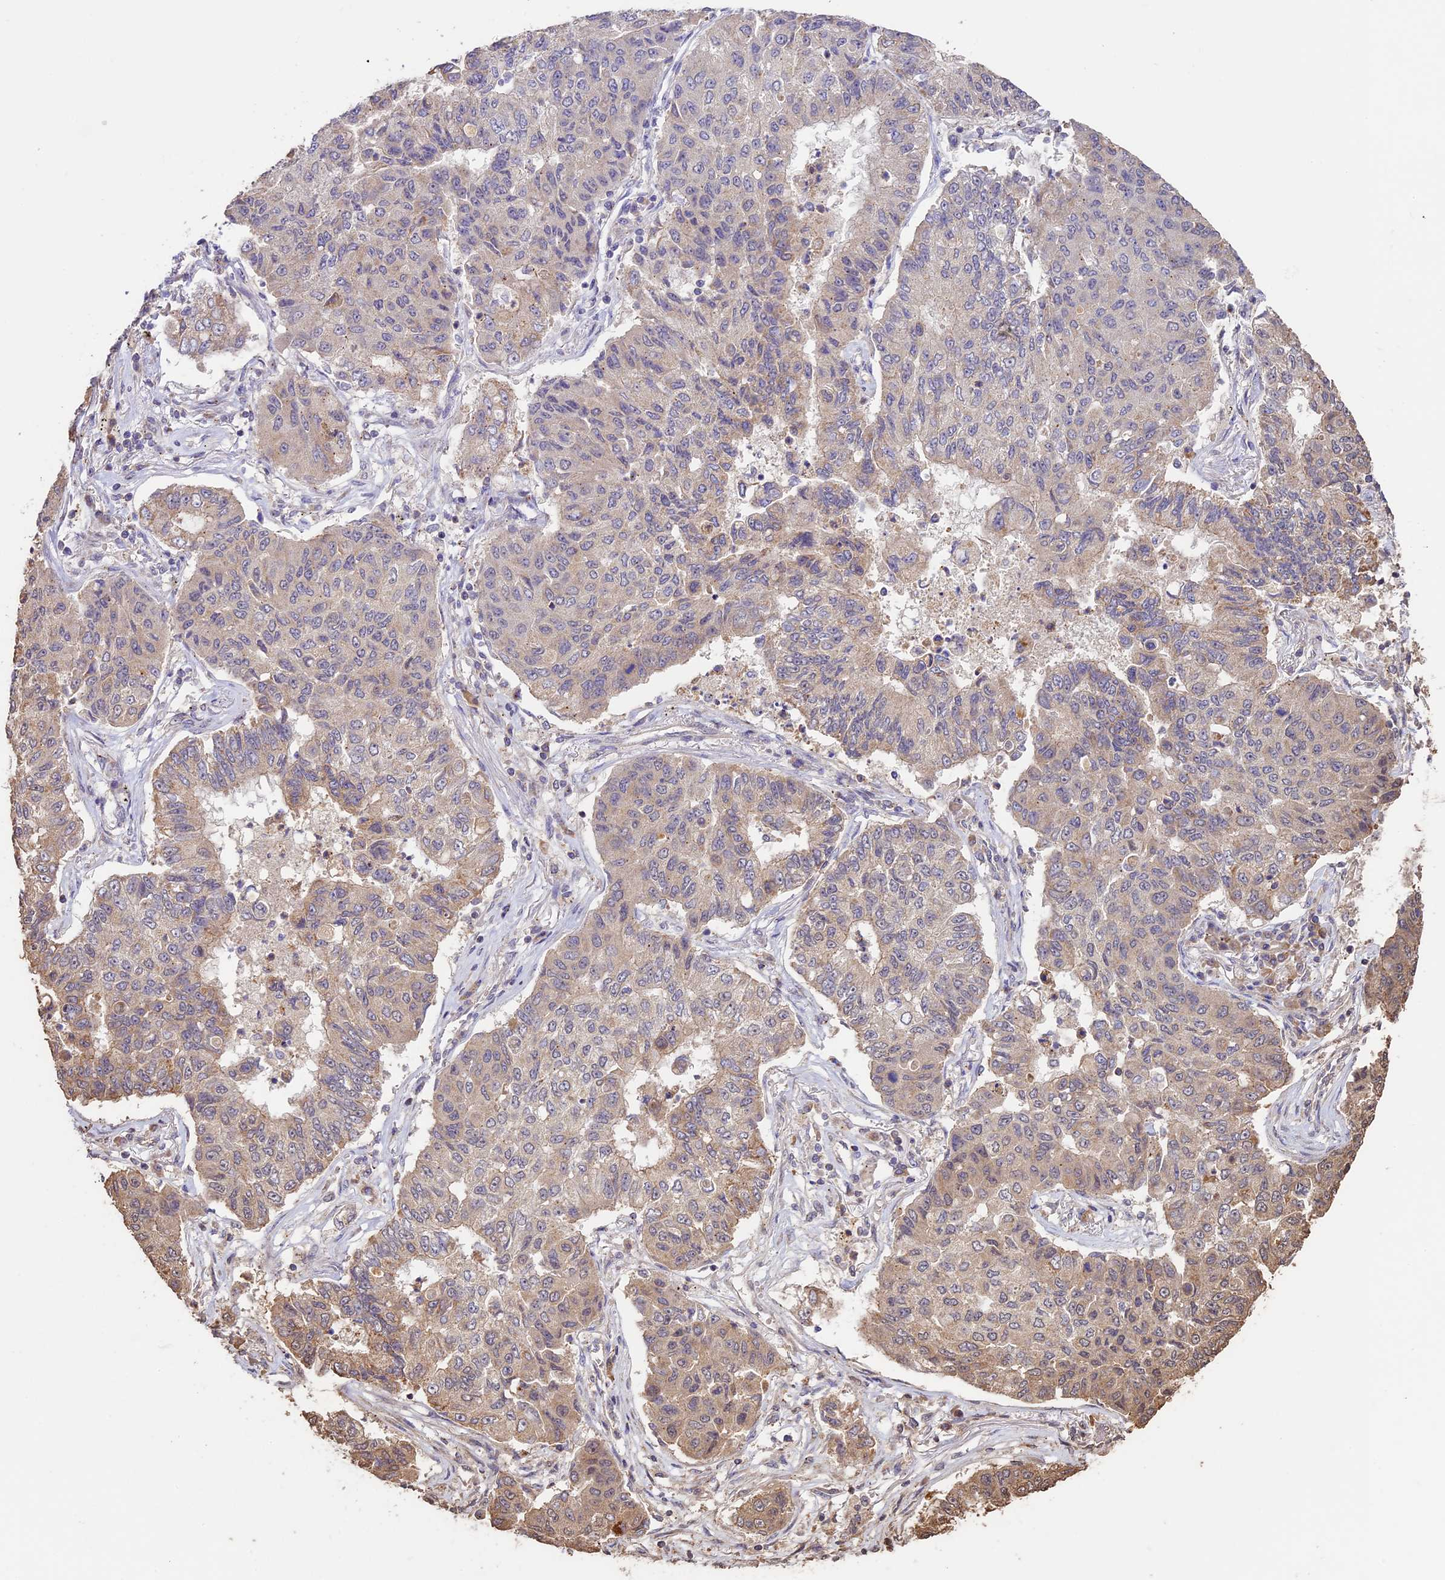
{"staining": {"intensity": "moderate", "quantity": "<25%", "location": "cytoplasmic/membranous"}, "tissue": "lung cancer", "cell_type": "Tumor cells", "image_type": "cancer", "snomed": [{"axis": "morphology", "description": "Squamous cell carcinoma, NOS"}, {"axis": "topography", "description": "Lung"}], "caption": "Brown immunohistochemical staining in lung cancer (squamous cell carcinoma) shows moderate cytoplasmic/membranous staining in about <25% of tumor cells. (brown staining indicates protein expression, while blue staining denotes nuclei).", "gene": "BCAS4", "patient": {"sex": "male", "age": 74}}